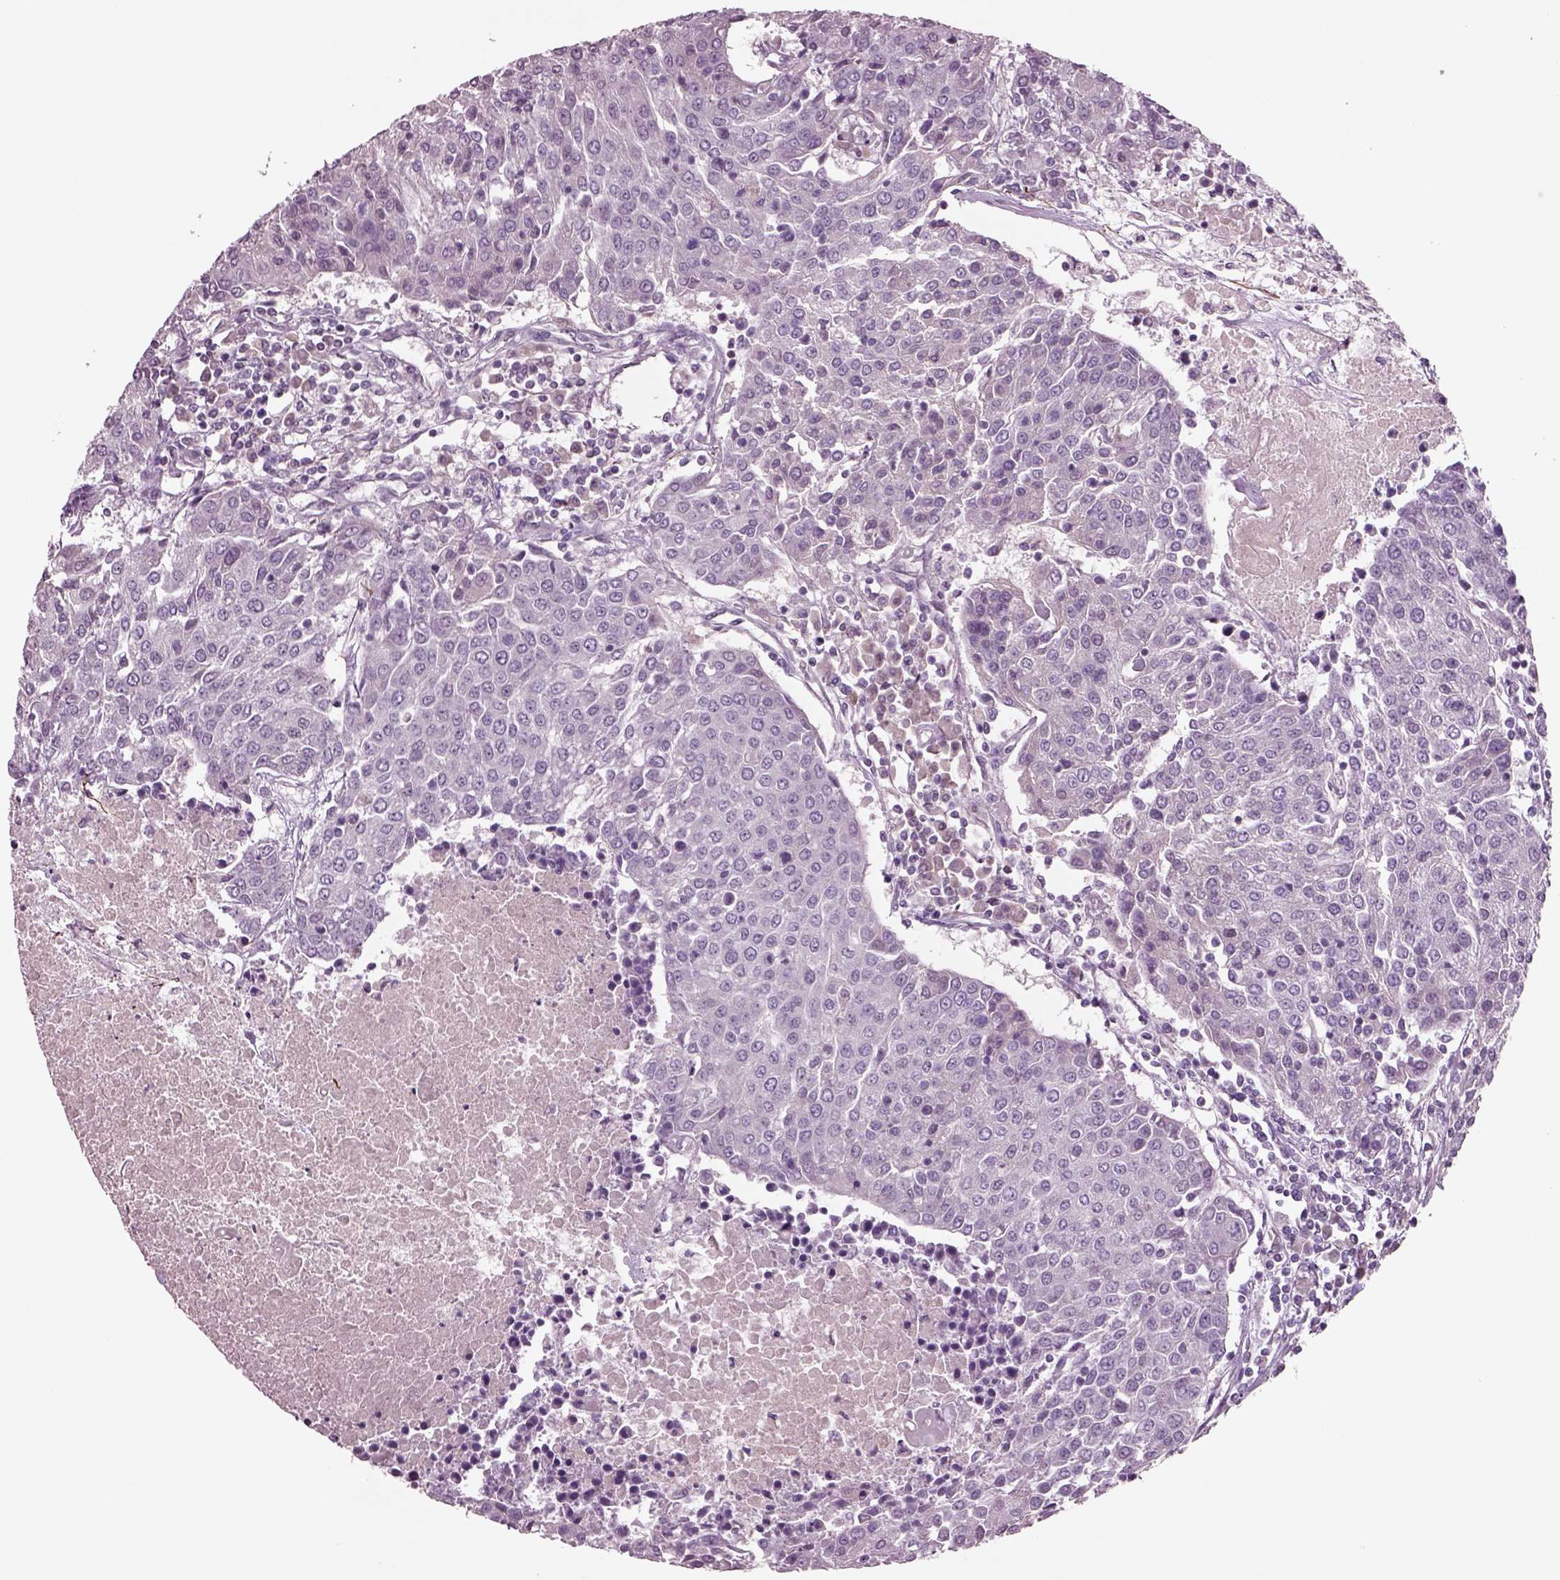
{"staining": {"intensity": "negative", "quantity": "none", "location": "none"}, "tissue": "urothelial cancer", "cell_type": "Tumor cells", "image_type": "cancer", "snomed": [{"axis": "morphology", "description": "Urothelial carcinoma, High grade"}, {"axis": "topography", "description": "Urinary bladder"}], "caption": "Tumor cells are negative for protein expression in human high-grade urothelial carcinoma.", "gene": "SEPHS1", "patient": {"sex": "female", "age": 85}}